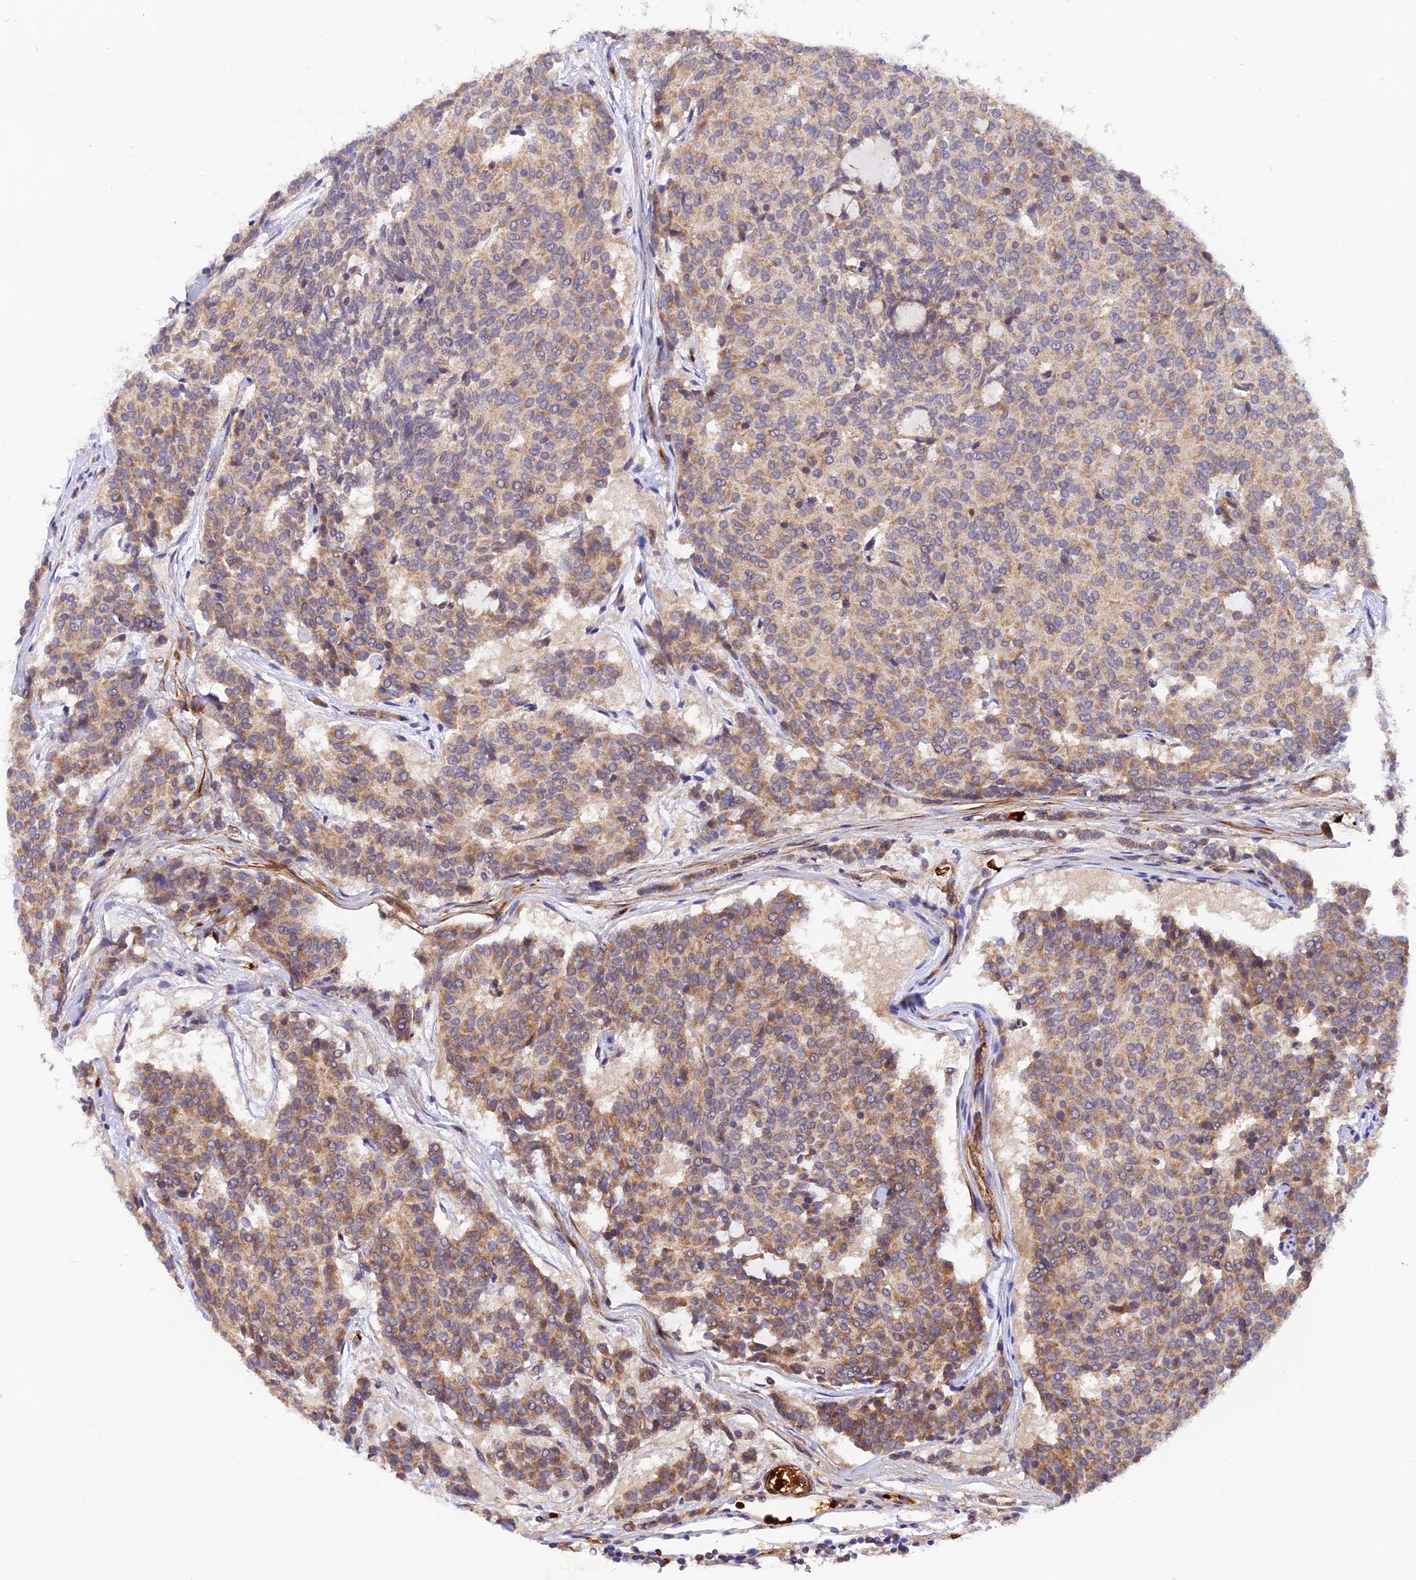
{"staining": {"intensity": "moderate", "quantity": "25%-75%", "location": "cytoplasmic/membranous"}, "tissue": "carcinoid", "cell_type": "Tumor cells", "image_type": "cancer", "snomed": [{"axis": "morphology", "description": "Carcinoid, malignant, NOS"}, {"axis": "topography", "description": "Pancreas"}], "caption": "This is a micrograph of IHC staining of malignant carcinoid, which shows moderate positivity in the cytoplasmic/membranous of tumor cells.", "gene": "WDFY4", "patient": {"sex": "female", "age": 54}}